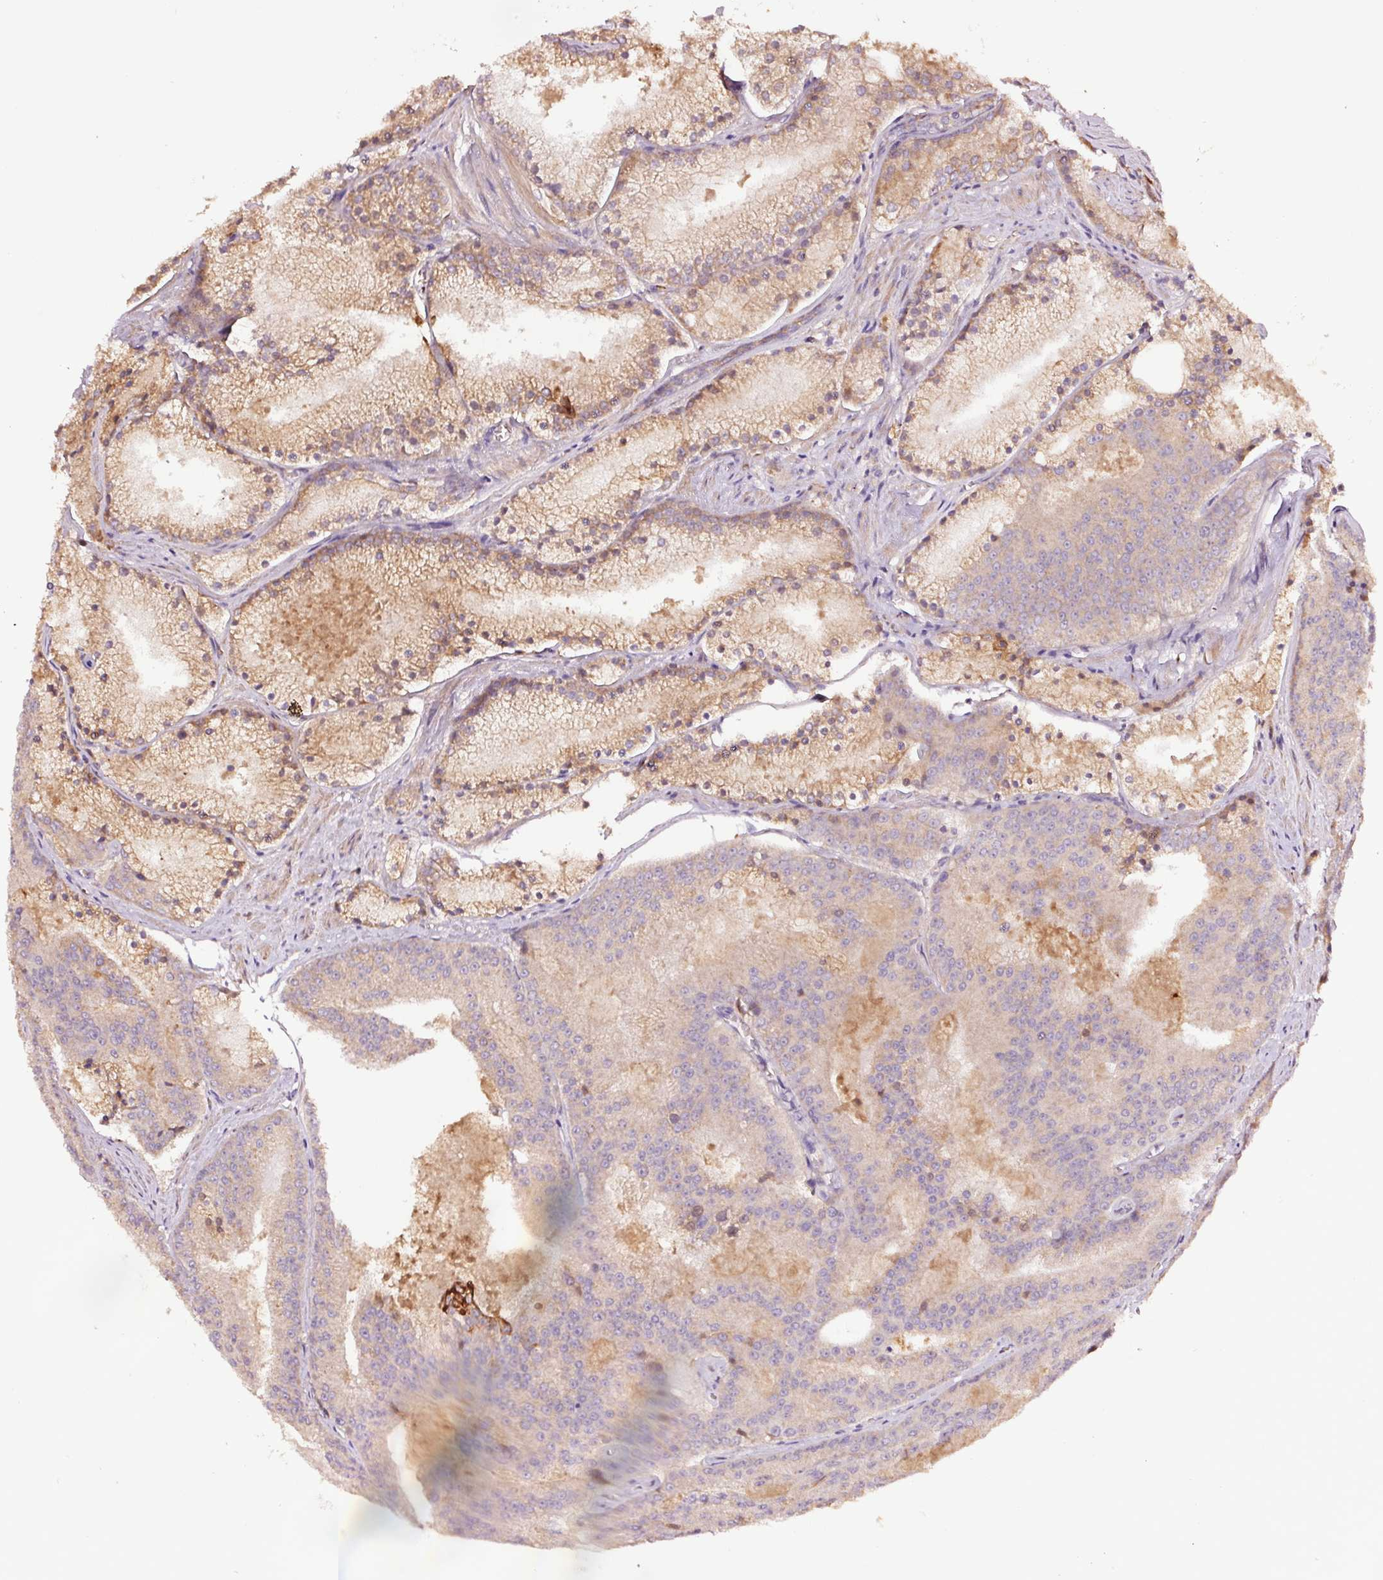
{"staining": {"intensity": "moderate", "quantity": ">75%", "location": "cytoplasmic/membranous"}, "tissue": "prostate cancer", "cell_type": "Tumor cells", "image_type": "cancer", "snomed": [{"axis": "morphology", "description": "Adenocarcinoma, High grade"}, {"axis": "topography", "description": "Prostate"}], "caption": "Human prostate cancer stained with a protein marker shows moderate staining in tumor cells.", "gene": "PGLYRP2", "patient": {"sex": "male", "age": 61}}